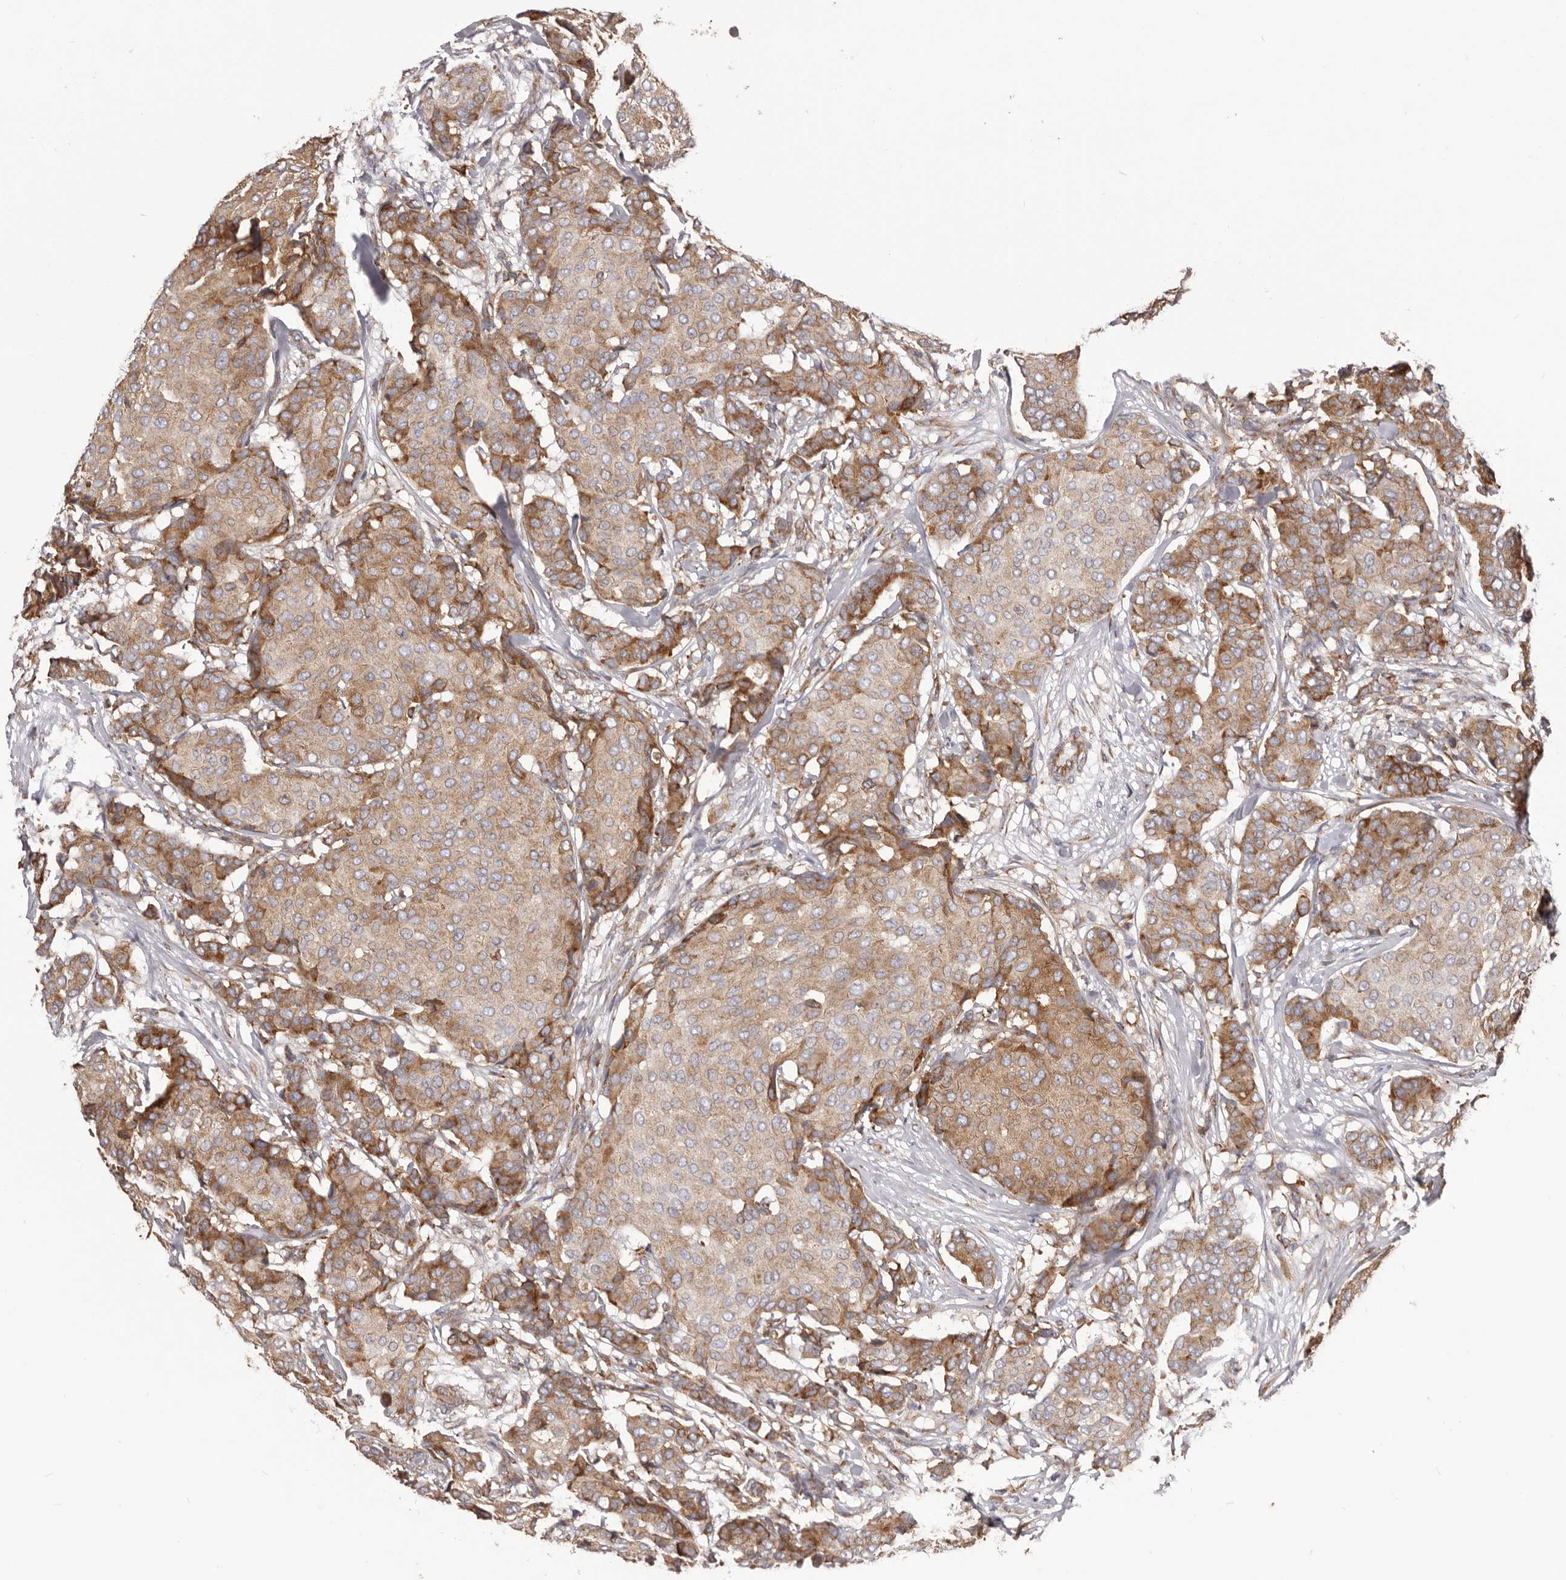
{"staining": {"intensity": "moderate", "quantity": ">75%", "location": "cytoplasmic/membranous"}, "tissue": "breast cancer", "cell_type": "Tumor cells", "image_type": "cancer", "snomed": [{"axis": "morphology", "description": "Duct carcinoma"}, {"axis": "topography", "description": "Breast"}], "caption": "IHC photomicrograph of breast cancer (intraductal carcinoma) stained for a protein (brown), which shows medium levels of moderate cytoplasmic/membranous staining in about >75% of tumor cells.", "gene": "QRSL1", "patient": {"sex": "female", "age": 75}}